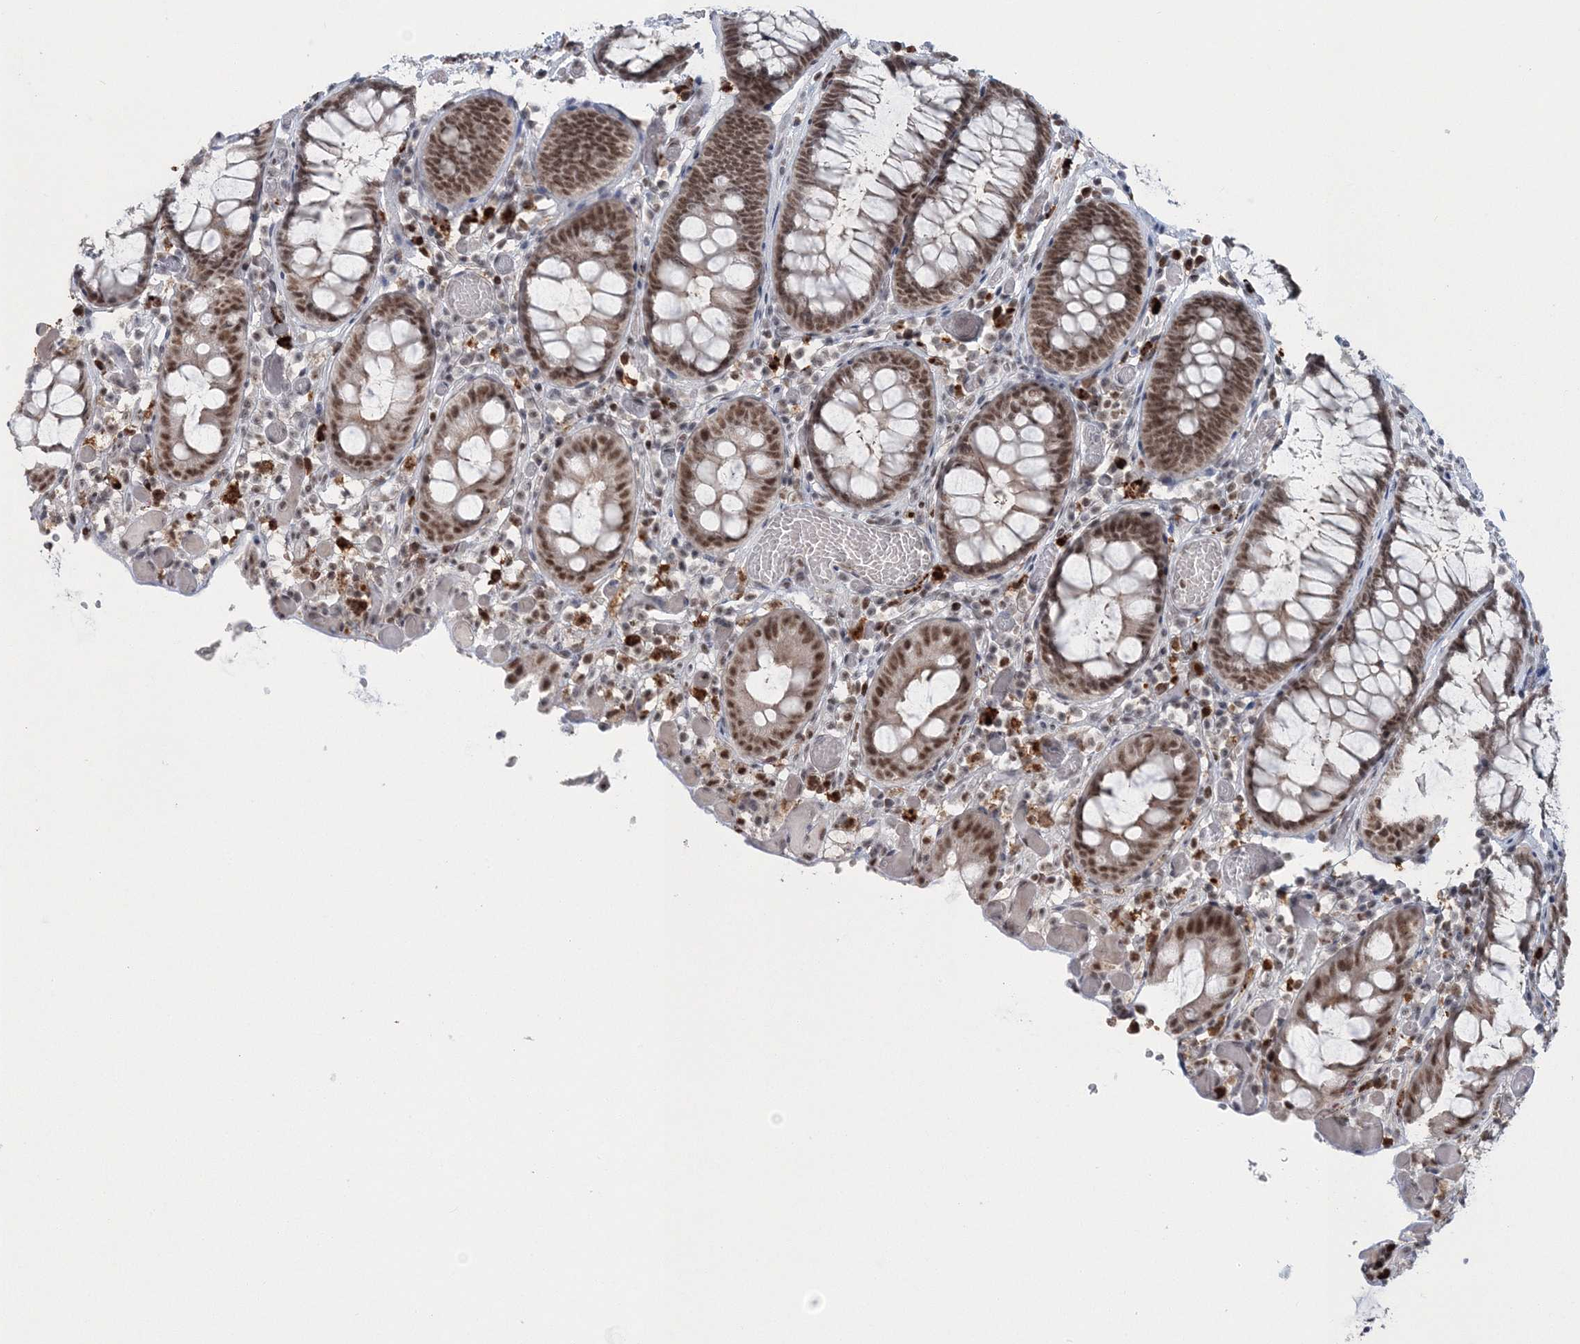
{"staining": {"intensity": "weak", "quantity": ">75%", "location": "nuclear"}, "tissue": "colon", "cell_type": "Endothelial cells", "image_type": "normal", "snomed": [{"axis": "morphology", "description": "Normal tissue, NOS"}, {"axis": "topography", "description": "Colon"}], "caption": "Benign colon reveals weak nuclear staining in about >75% of endothelial cells The protein of interest is shown in brown color, while the nuclei are stained blue..", "gene": "PDS5A", "patient": {"sex": "male", "age": 14}}